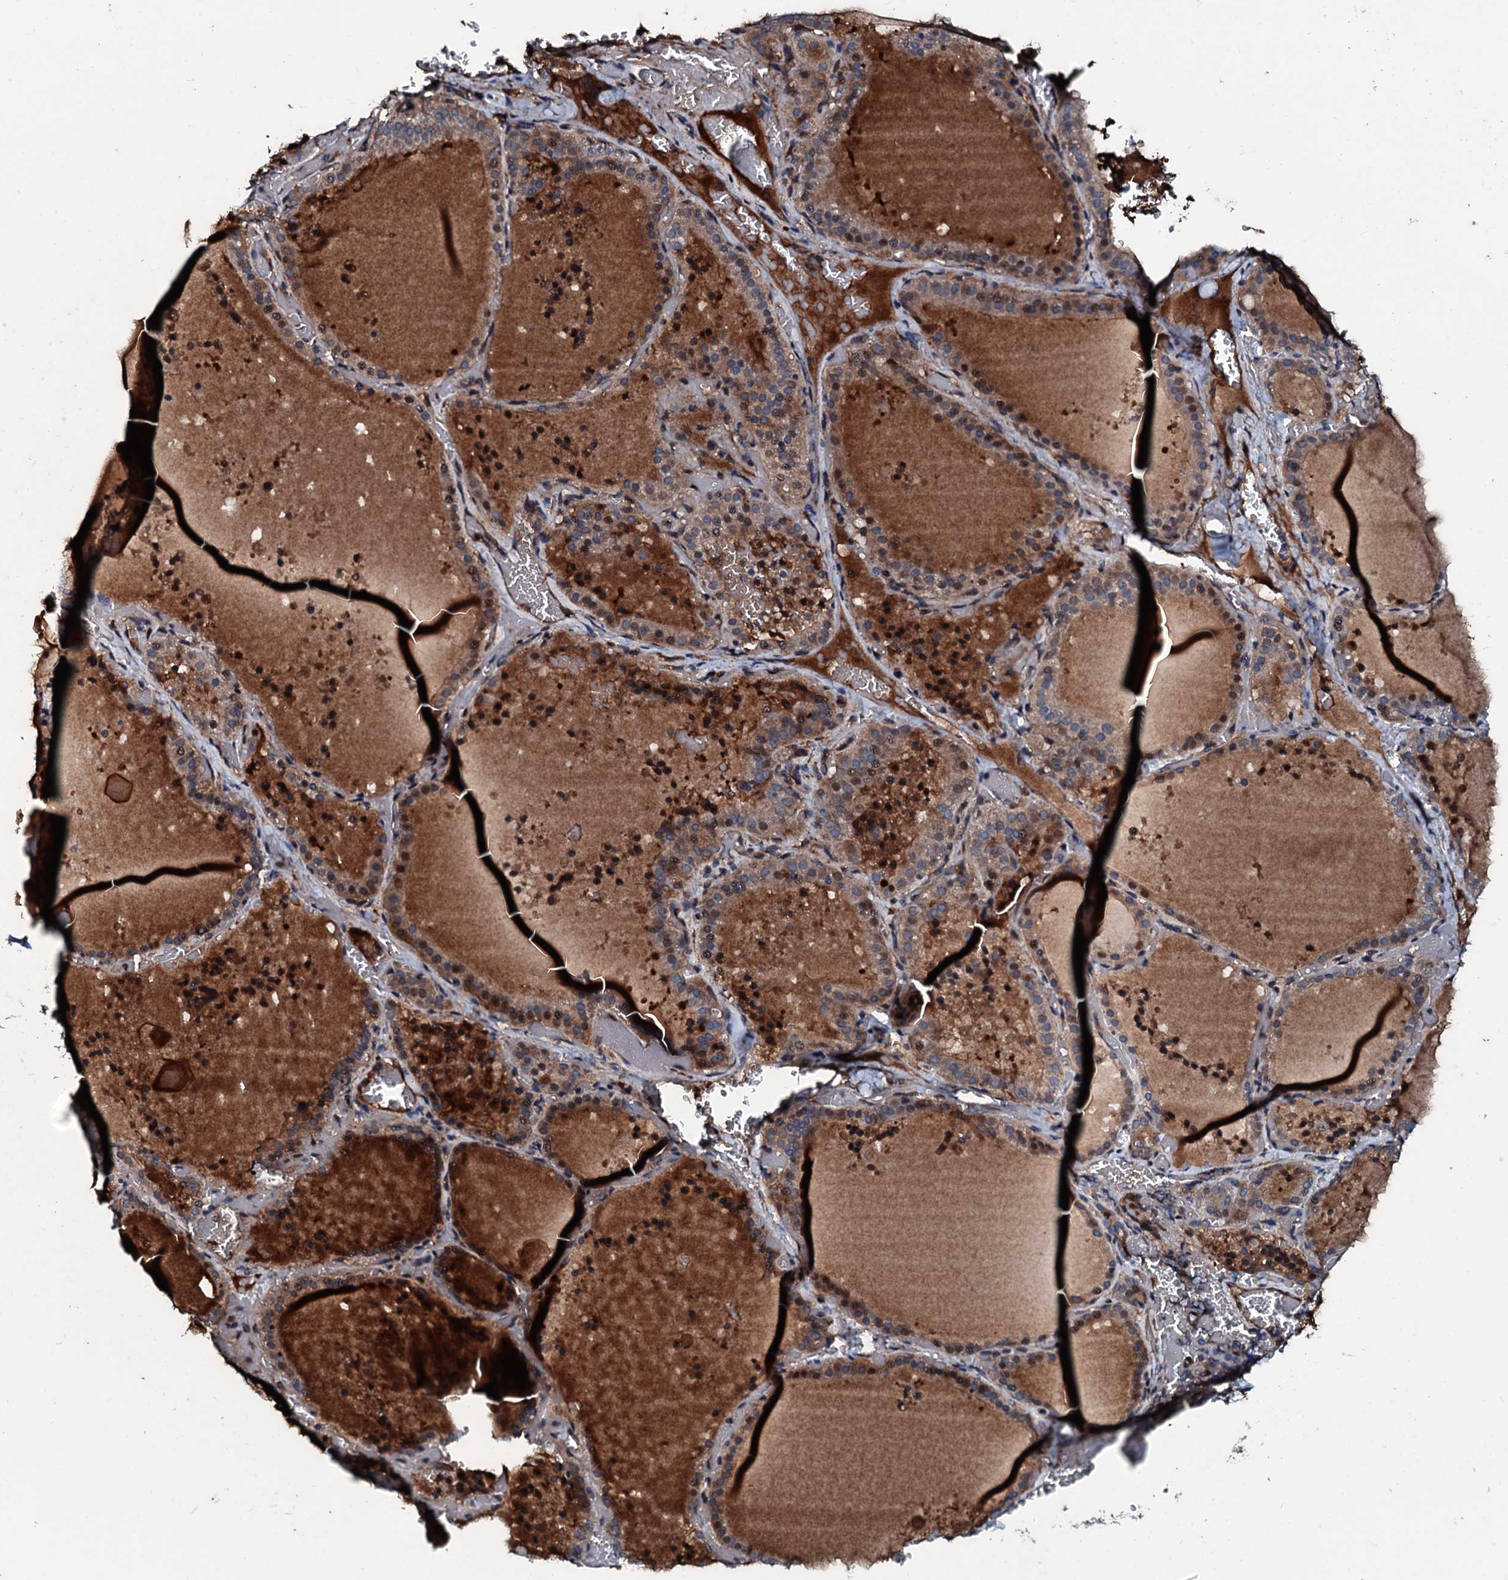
{"staining": {"intensity": "moderate", "quantity": ">75%", "location": "cytoplasmic/membranous"}, "tissue": "thyroid gland", "cell_type": "Glandular cells", "image_type": "normal", "snomed": [{"axis": "morphology", "description": "Normal tissue, NOS"}, {"axis": "topography", "description": "Thyroid gland"}], "caption": "Protein analysis of benign thyroid gland displays moderate cytoplasmic/membranous staining in approximately >75% of glandular cells.", "gene": "AARS1", "patient": {"sex": "female", "age": 39}}